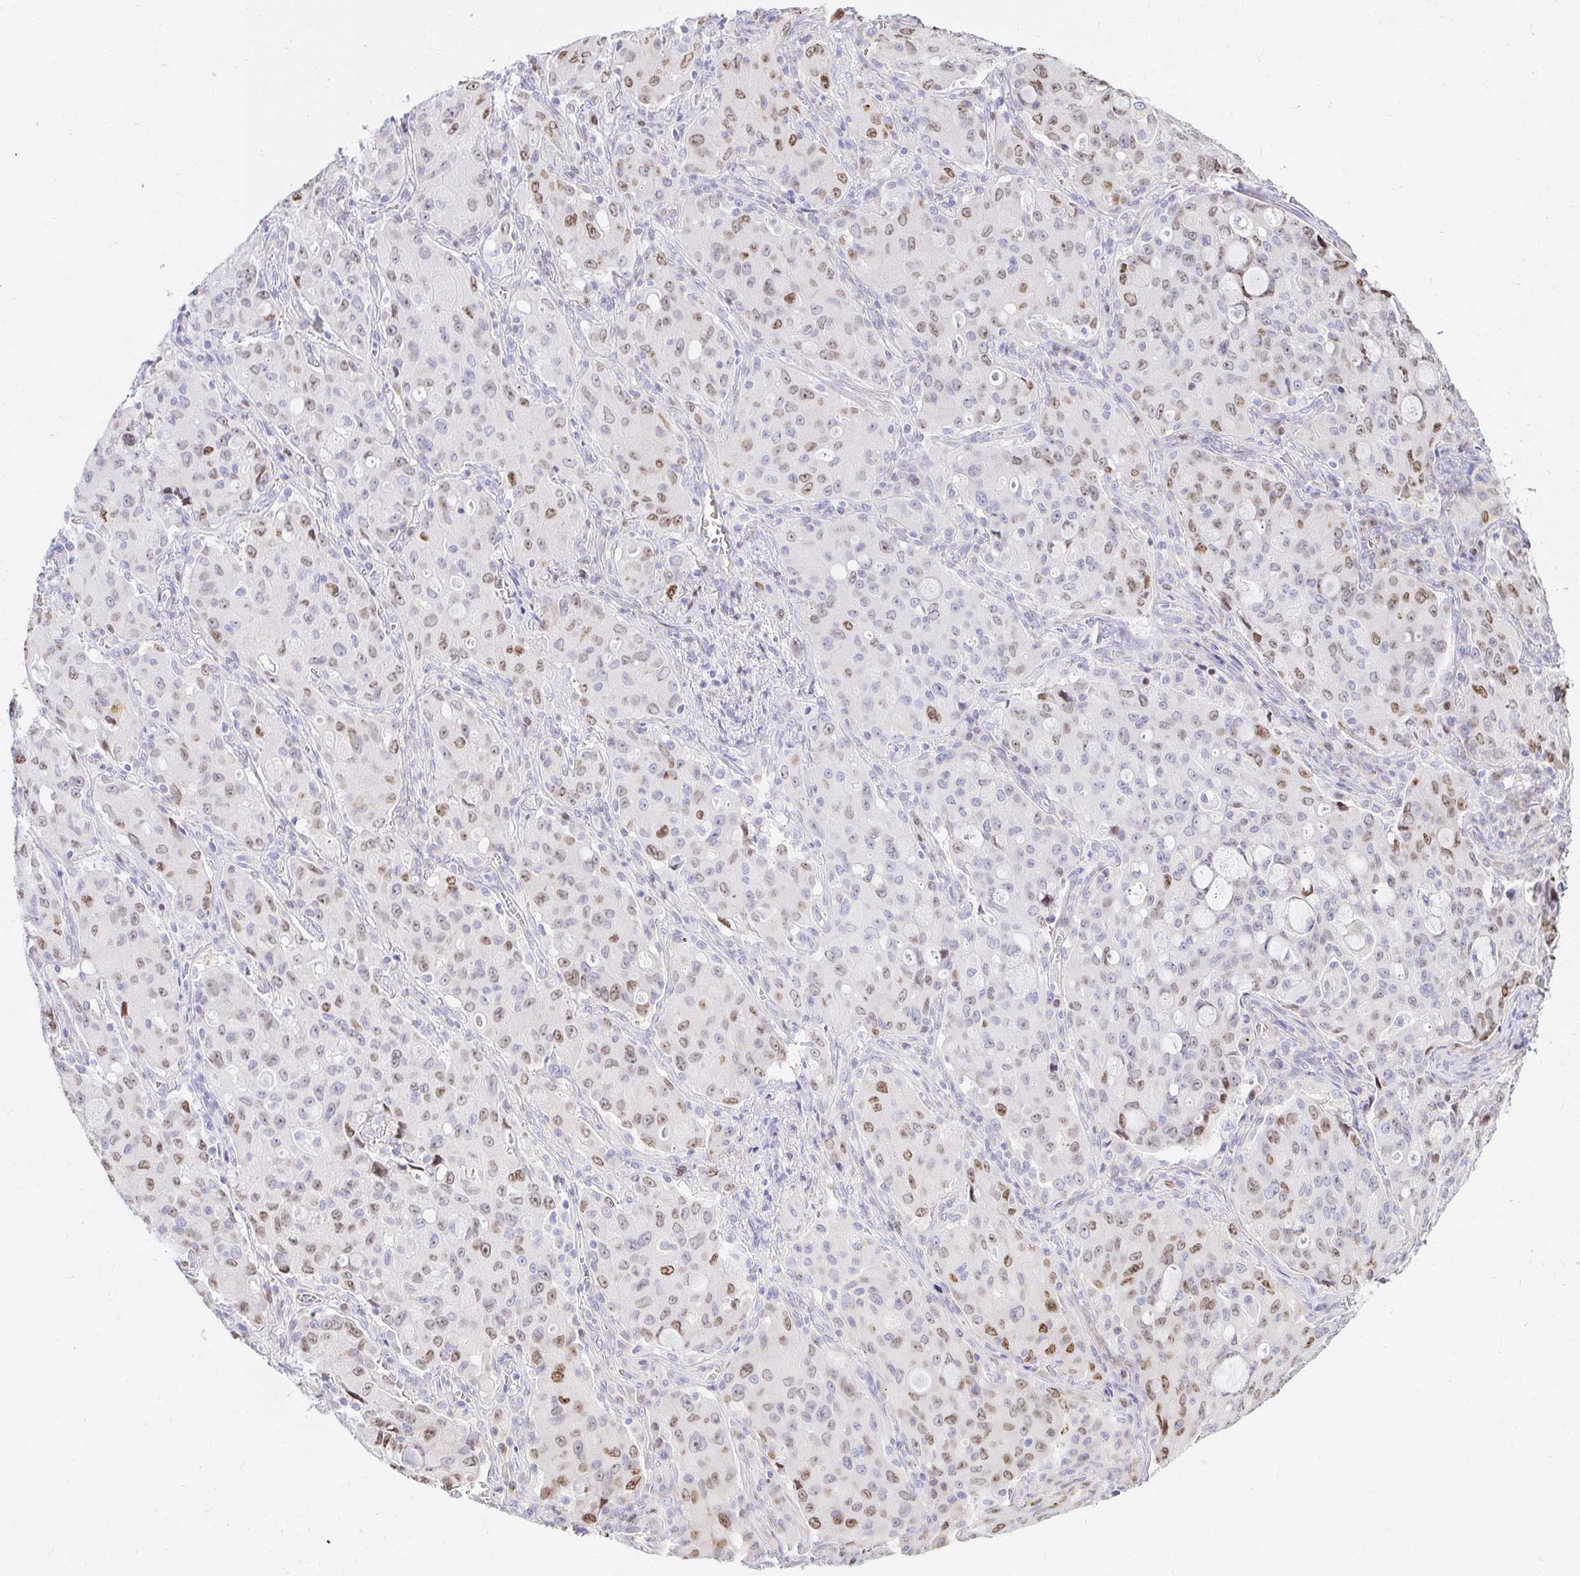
{"staining": {"intensity": "weak", "quantity": "25%-75%", "location": "nuclear"}, "tissue": "lung cancer", "cell_type": "Tumor cells", "image_type": "cancer", "snomed": [{"axis": "morphology", "description": "Adenocarcinoma, NOS"}, {"axis": "topography", "description": "Lung"}], "caption": "The histopathology image reveals a brown stain indicating the presence of a protein in the nuclear of tumor cells in lung cancer (adenocarcinoma).", "gene": "CAPSL", "patient": {"sex": "female", "age": 44}}